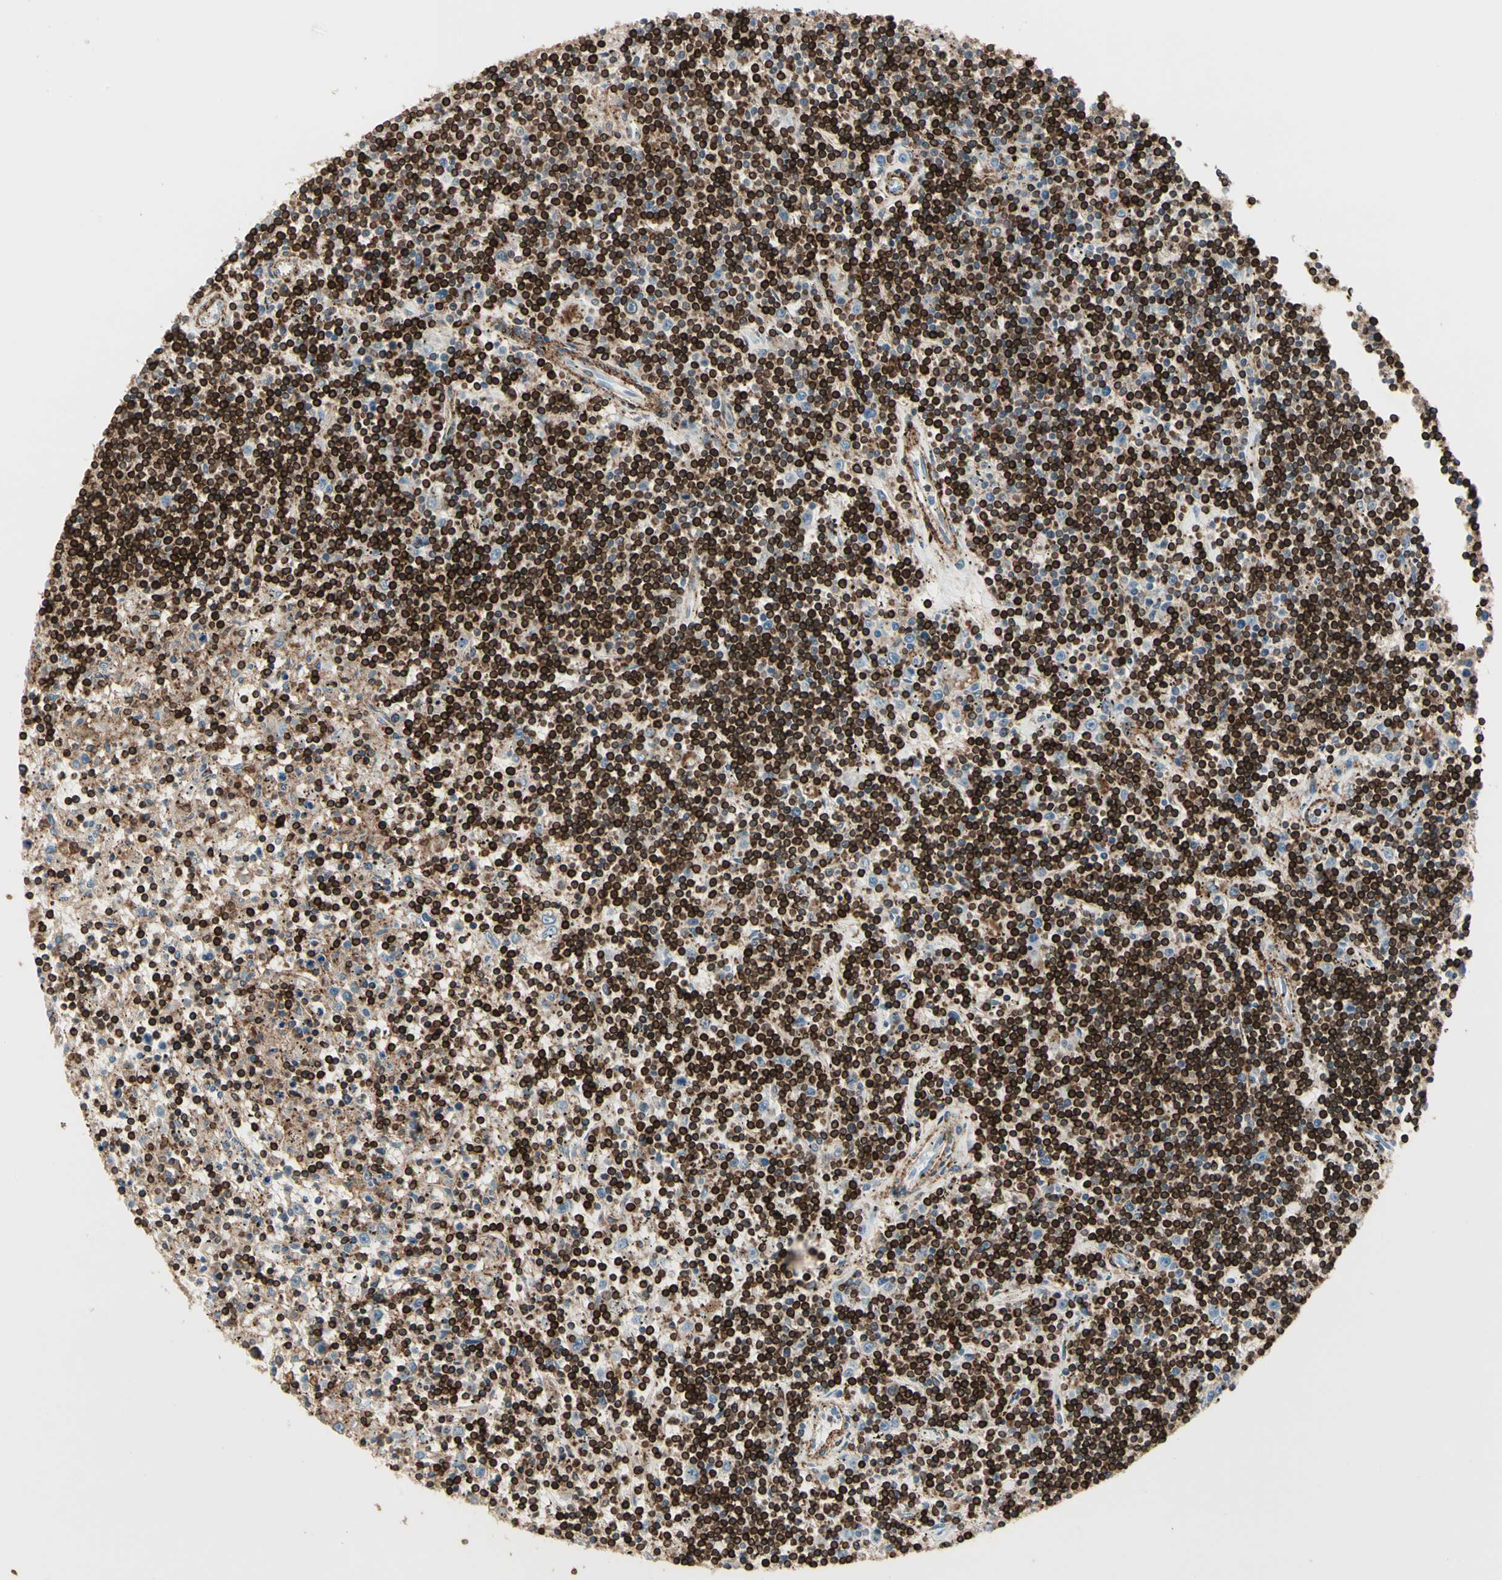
{"staining": {"intensity": "strong", "quantity": ">75%", "location": "cytoplasmic/membranous"}, "tissue": "lymphoma", "cell_type": "Tumor cells", "image_type": "cancer", "snomed": [{"axis": "morphology", "description": "Malignant lymphoma, non-Hodgkin's type, Low grade"}, {"axis": "topography", "description": "Spleen"}], "caption": "Protein analysis of malignant lymphoma, non-Hodgkin's type (low-grade) tissue reveals strong cytoplasmic/membranous positivity in about >75% of tumor cells. (DAB = brown stain, brightfield microscopy at high magnification).", "gene": "CLEC2B", "patient": {"sex": "male", "age": 76}}